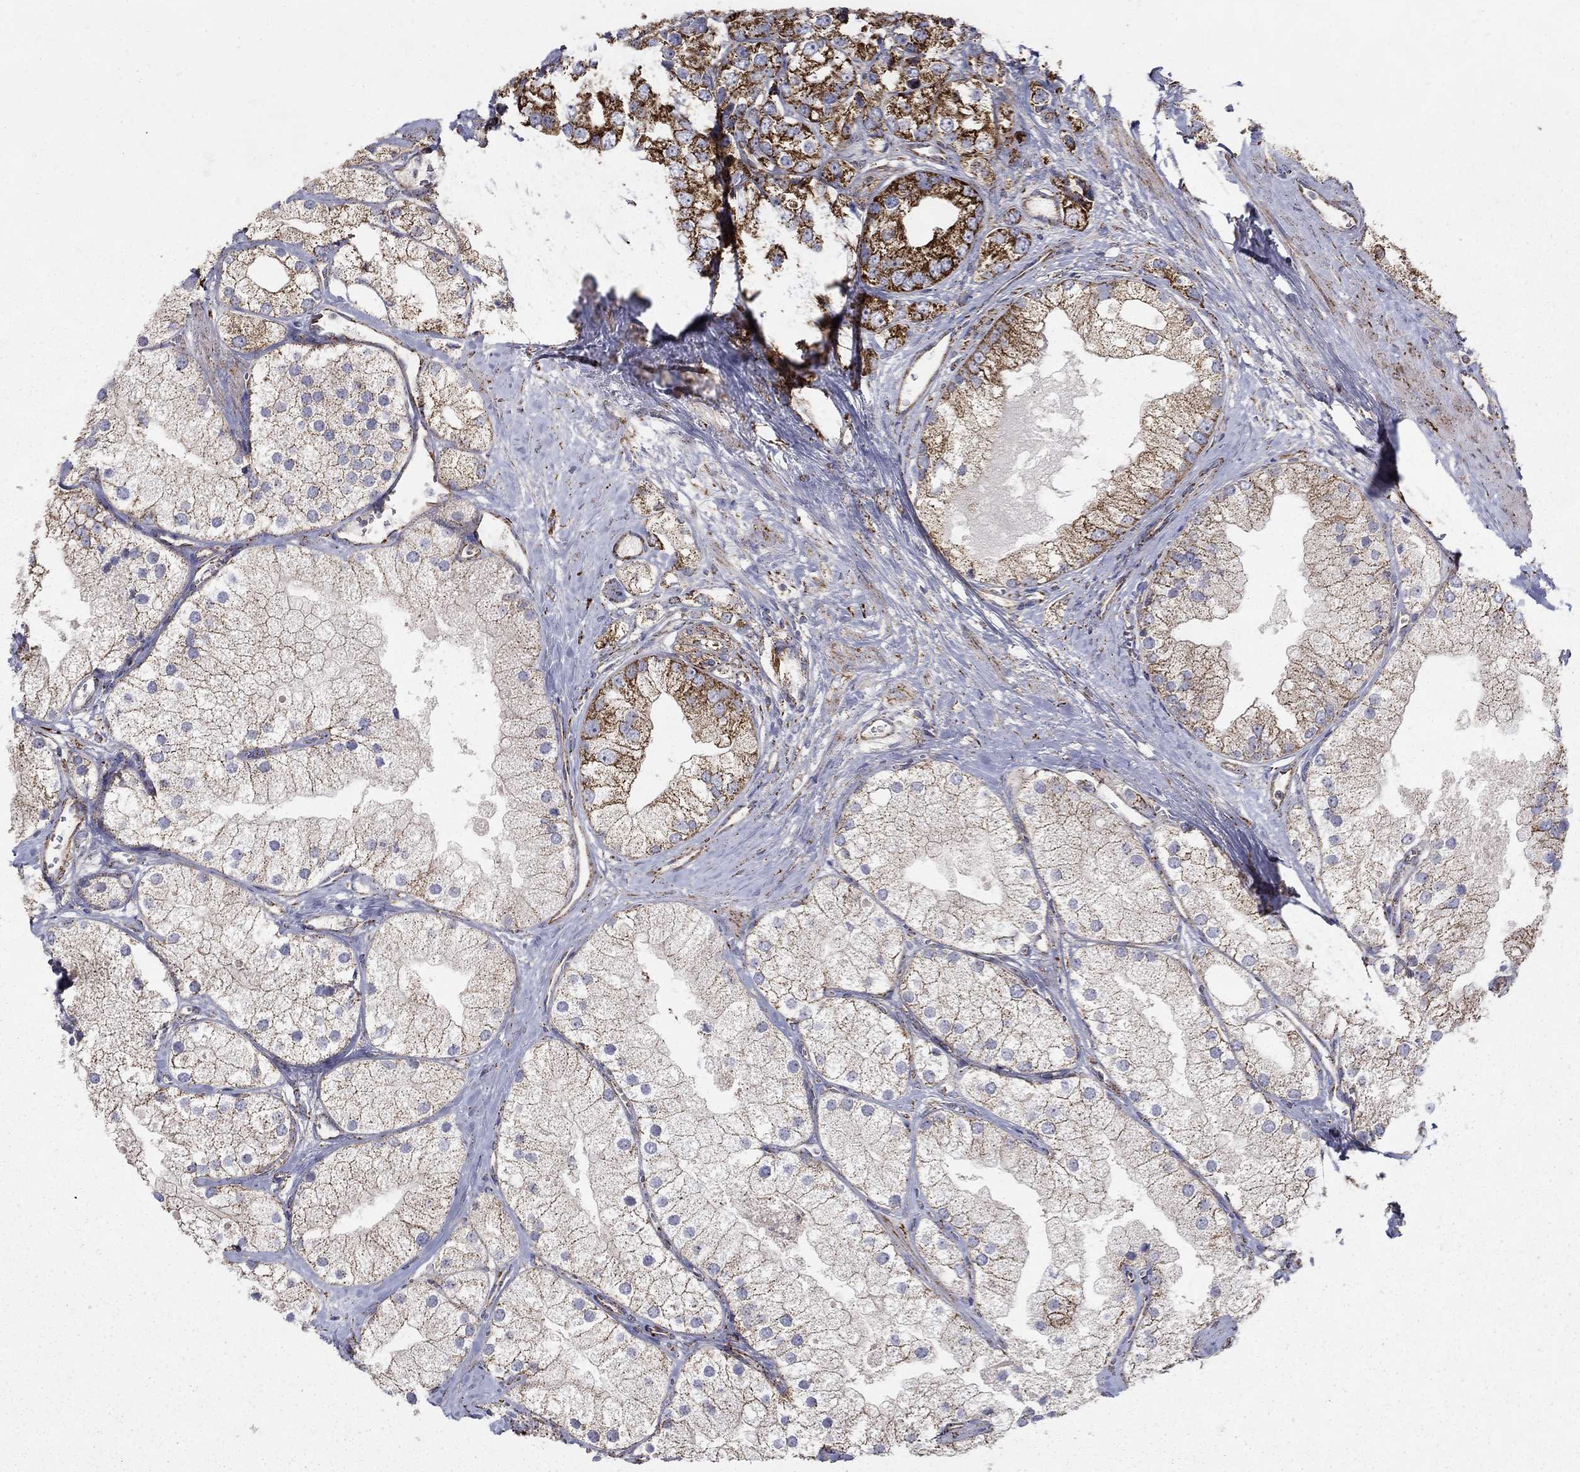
{"staining": {"intensity": "strong", "quantity": "25%-75%", "location": "cytoplasmic/membranous"}, "tissue": "prostate cancer", "cell_type": "Tumor cells", "image_type": "cancer", "snomed": [{"axis": "morphology", "description": "Adenocarcinoma, NOS"}, {"axis": "topography", "description": "Prostate and seminal vesicle, NOS"}, {"axis": "topography", "description": "Prostate"}], "caption": "A micrograph of human adenocarcinoma (prostate) stained for a protein displays strong cytoplasmic/membranous brown staining in tumor cells. (Brightfield microscopy of DAB IHC at high magnification).", "gene": "GCSH", "patient": {"sex": "male", "age": 79}}